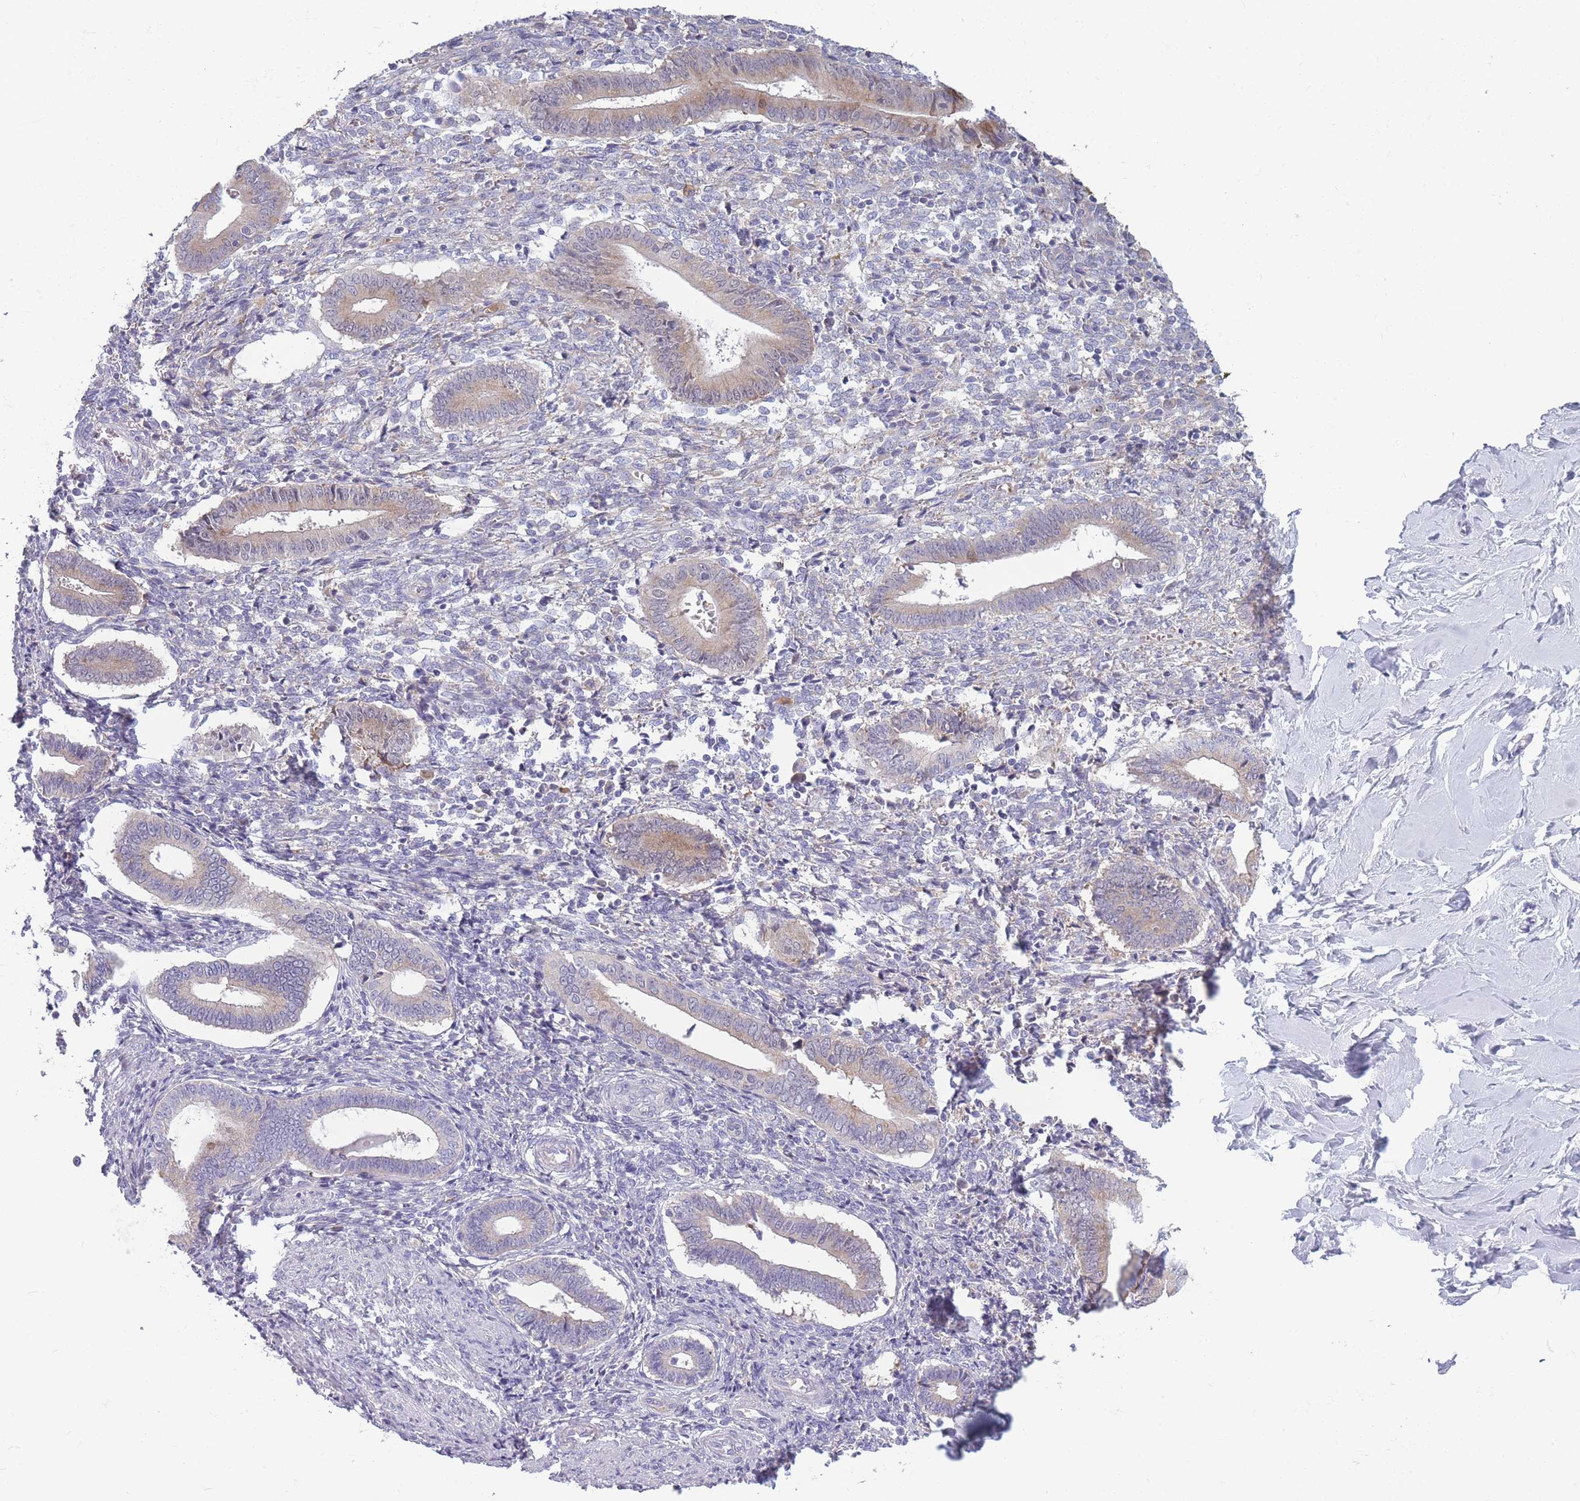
{"staining": {"intensity": "negative", "quantity": "none", "location": "none"}, "tissue": "endometrium", "cell_type": "Cells in endometrial stroma", "image_type": "normal", "snomed": [{"axis": "morphology", "description": "Normal tissue, NOS"}, {"axis": "topography", "description": "Other"}, {"axis": "topography", "description": "Endometrium"}], "caption": "Benign endometrium was stained to show a protein in brown. There is no significant expression in cells in endometrial stroma. (DAB immunohistochemistry with hematoxylin counter stain).", "gene": "NDUFAF6", "patient": {"sex": "female", "age": 44}}